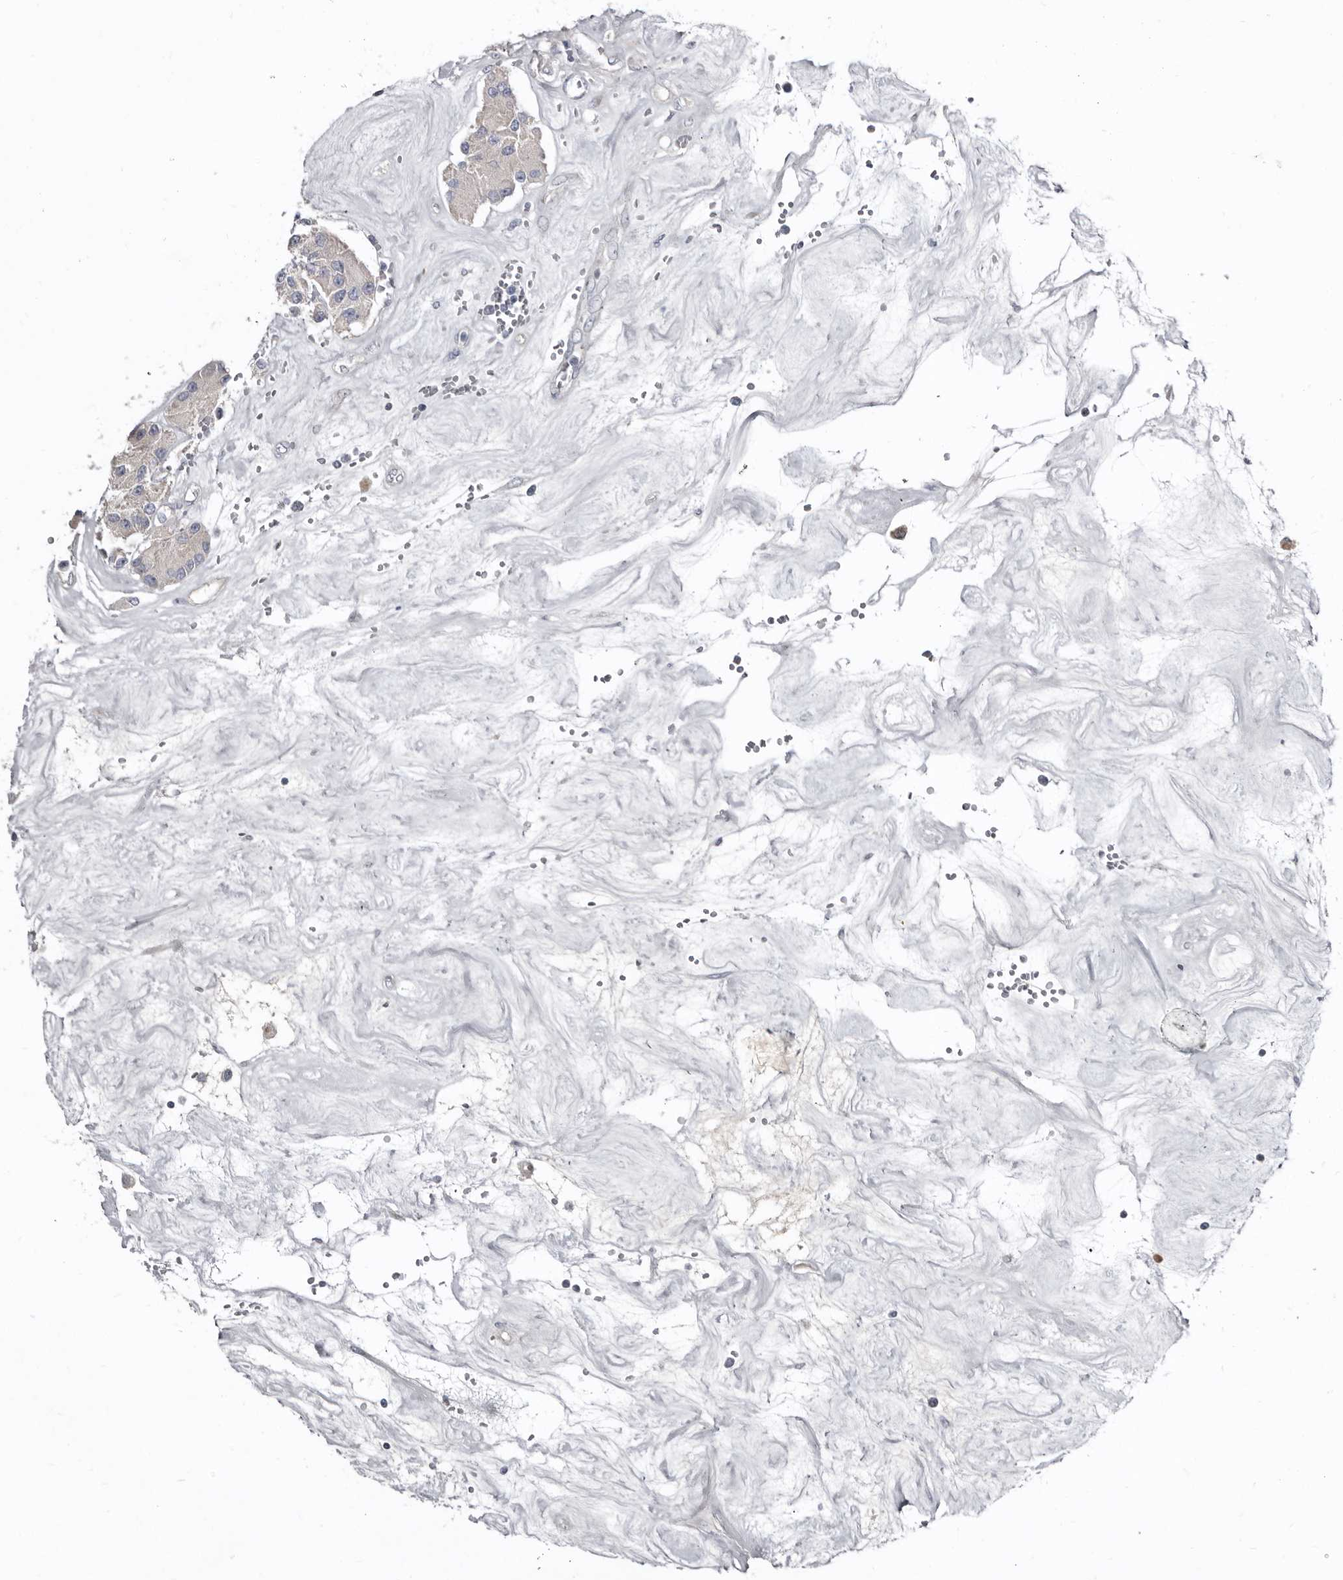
{"staining": {"intensity": "negative", "quantity": "none", "location": "none"}, "tissue": "carcinoid", "cell_type": "Tumor cells", "image_type": "cancer", "snomed": [{"axis": "morphology", "description": "Carcinoid, malignant, NOS"}, {"axis": "topography", "description": "Pancreas"}], "caption": "An IHC image of carcinoid is shown. There is no staining in tumor cells of carcinoid.", "gene": "ZNF114", "patient": {"sex": "male", "age": 41}}